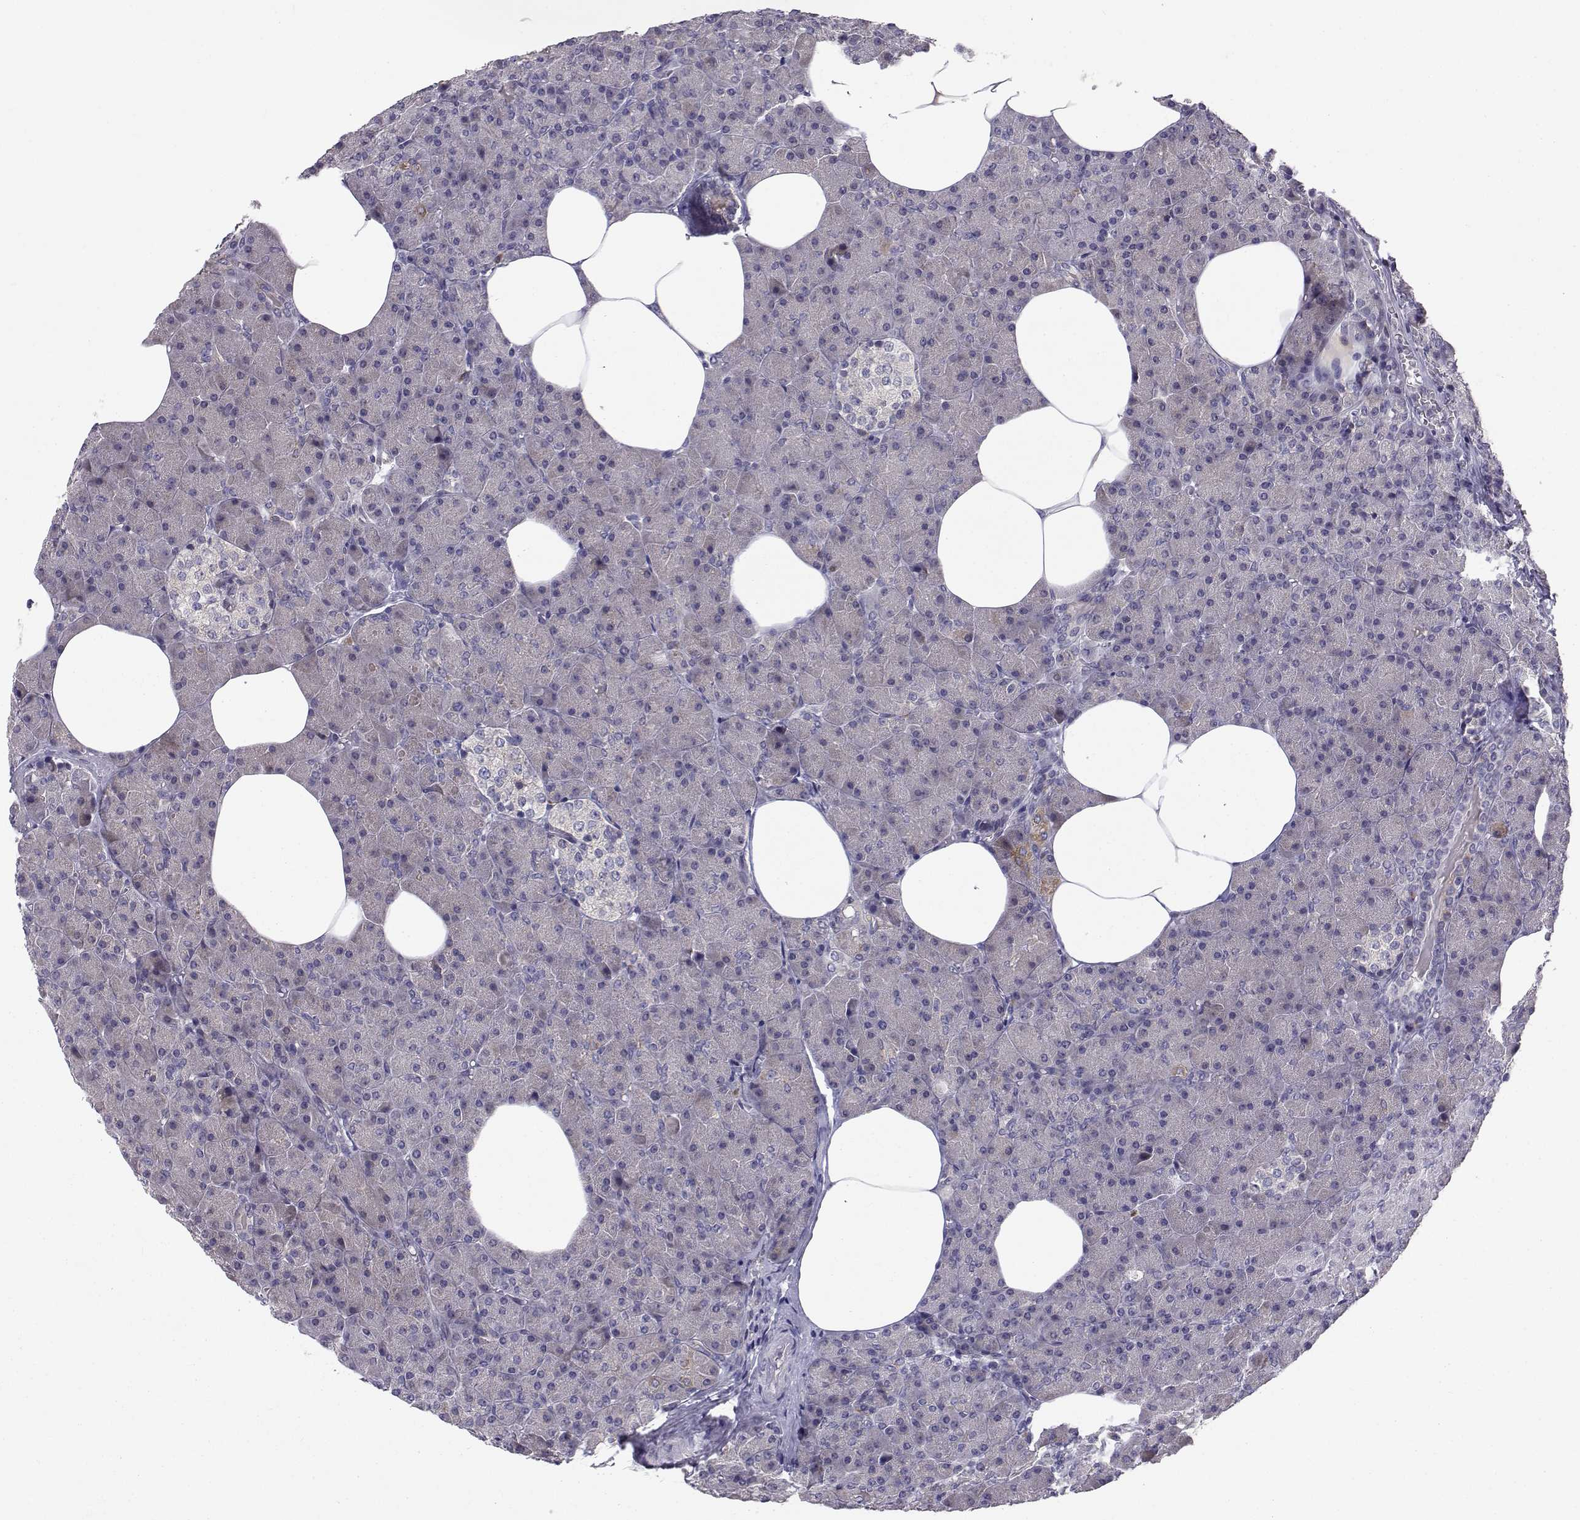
{"staining": {"intensity": "weak", "quantity": "<25%", "location": "cytoplasmic/membranous"}, "tissue": "pancreas", "cell_type": "Exocrine glandular cells", "image_type": "normal", "snomed": [{"axis": "morphology", "description": "Normal tissue, NOS"}, {"axis": "topography", "description": "Pancreas"}], "caption": "Pancreas stained for a protein using immunohistochemistry shows no staining exocrine glandular cells.", "gene": "PEX5L", "patient": {"sex": "female", "age": 45}}